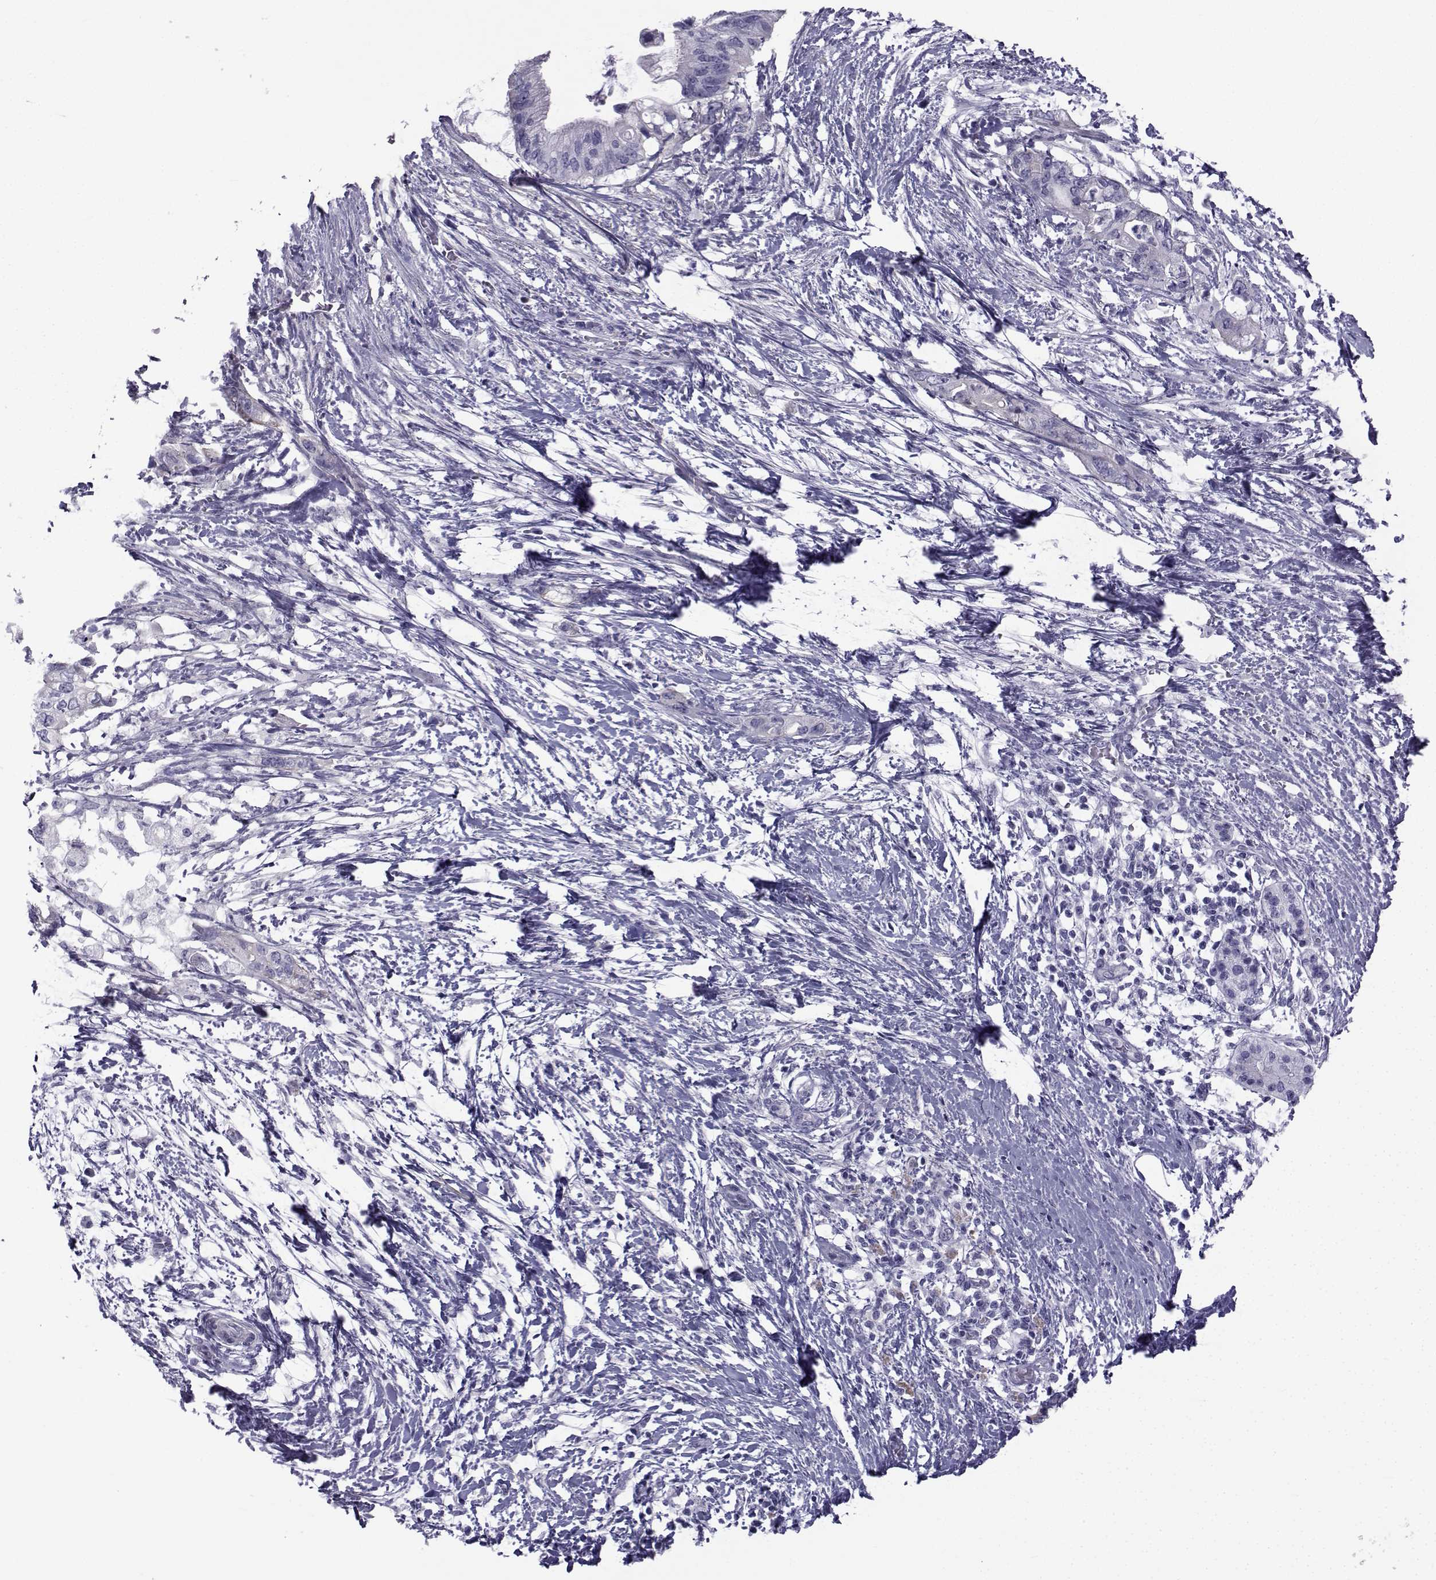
{"staining": {"intensity": "negative", "quantity": "none", "location": "none"}, "tissue": "pancreatic cancer", "cell_type": "Tumor cells", "image_type": "cancer", "snomed": [{"axis": "morphology", "description": "Adenocarcinoma, NOS"}, {"axis": "topography", "description": "Pancreas"}], "caption": "There is no significant expression in tumor cells of pancreatic adenocarcinoma.", "gene": "SPANXD", "patient": {"sex": "female", "age": 72}}